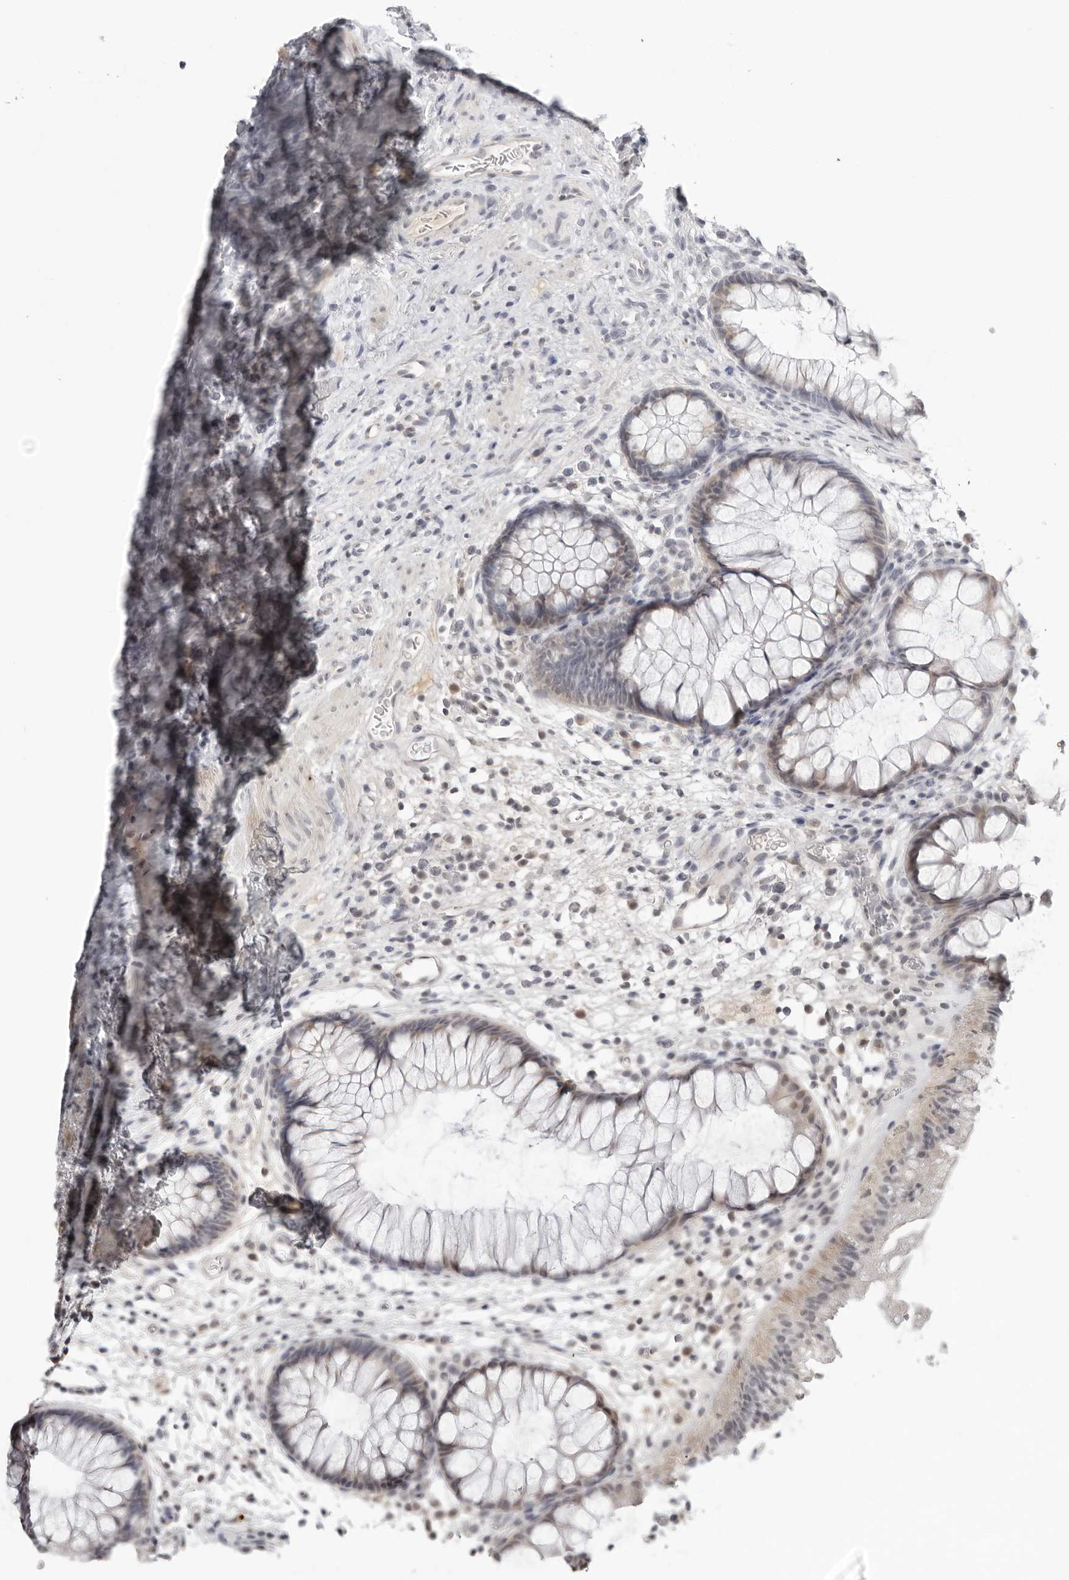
{"staining": {"intensity": "negative", "quantity": "none", "location": "none"}, "tissue": "colon", "cell_type": "Endothelial cells", "image_type": "normal", "snomed": [{"axis": "morphology", "description": "Normal tissue, NOS"}, {"axis": "topography", "description": "Colon"}], "caption": "A photomicrograph of colon stained for a protein exhibits no brown staining in endothelial cells.", "gene": "ACP6", "patient": {"sex": "female", "age": 62}}